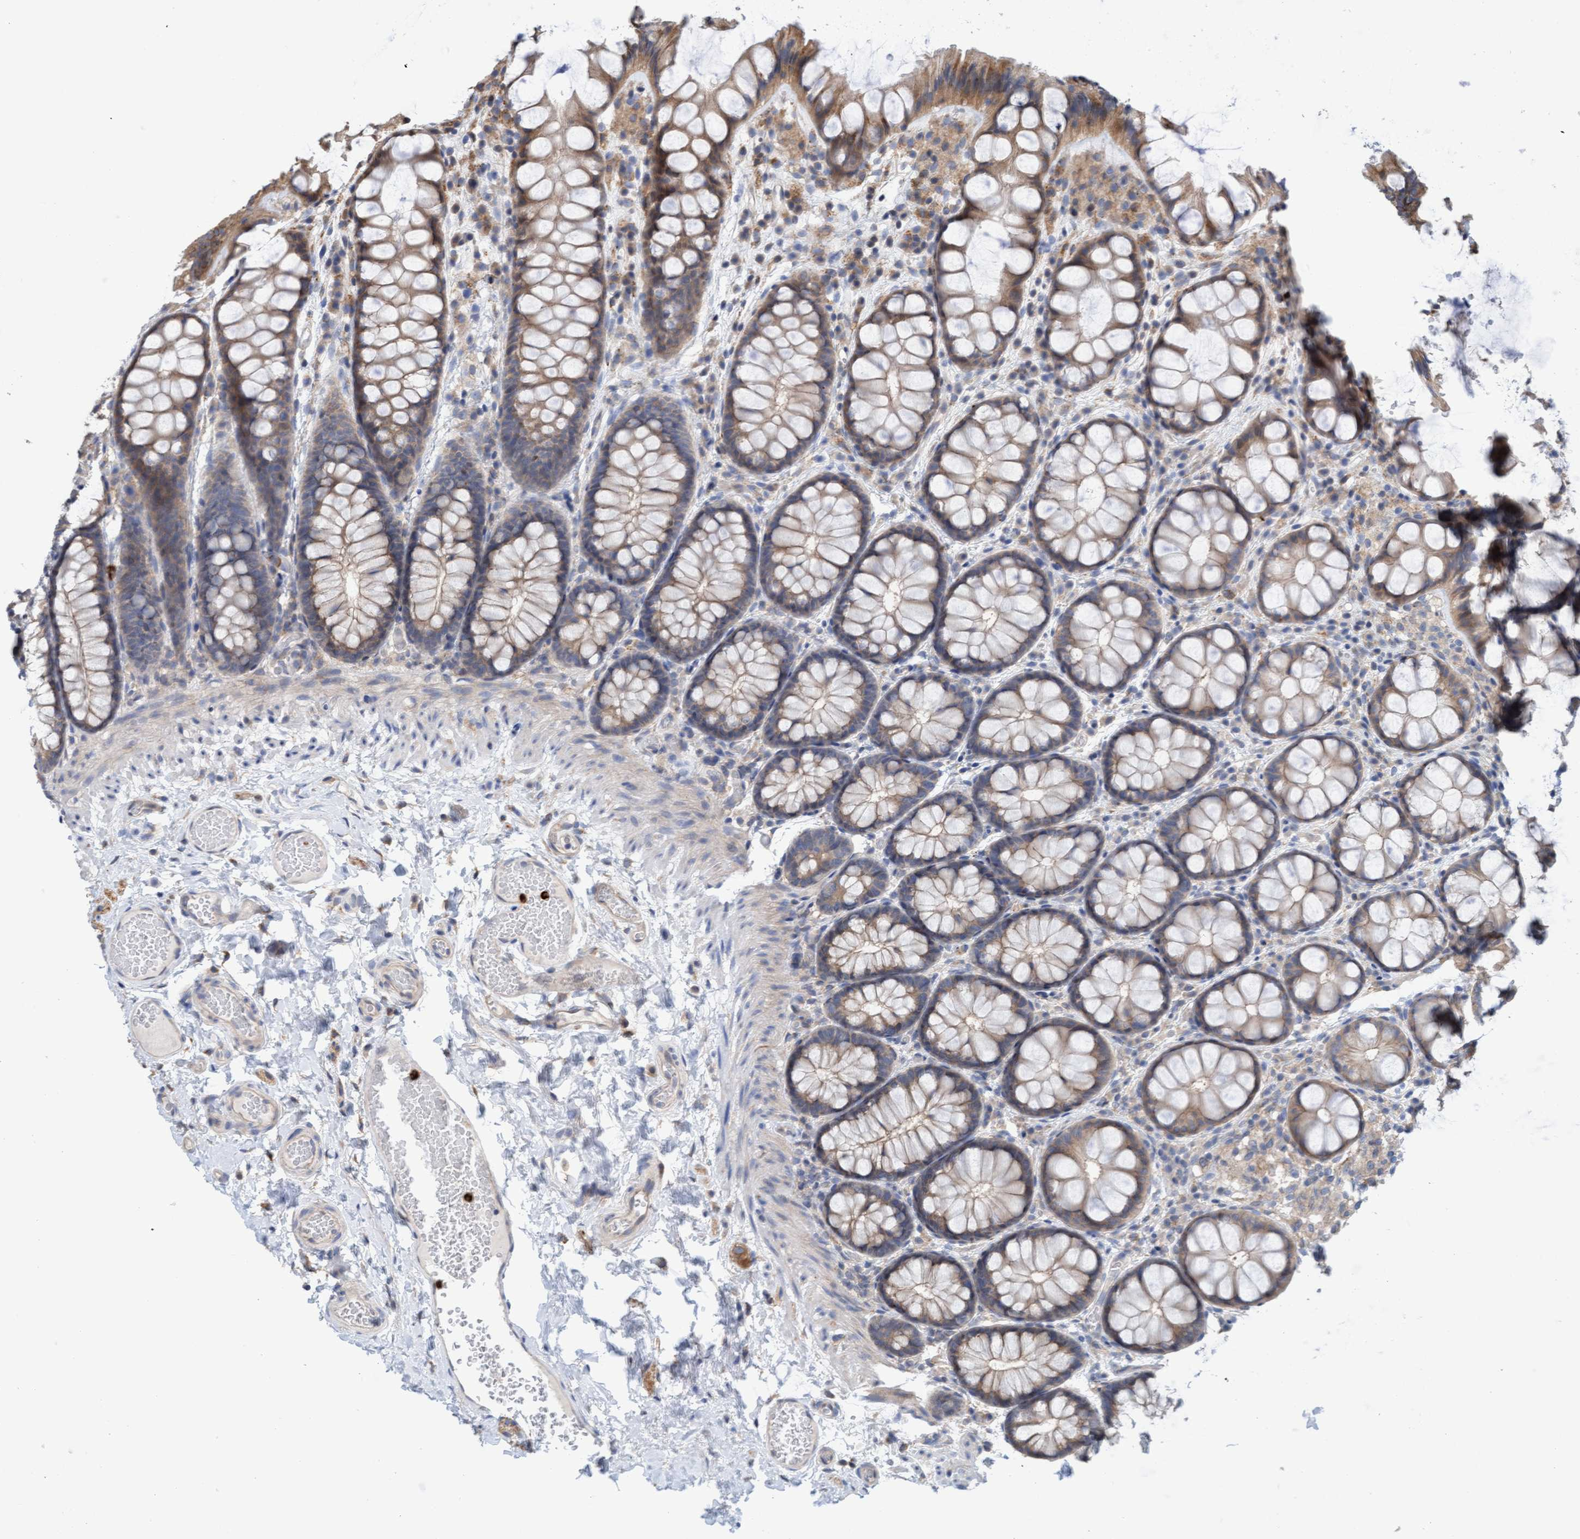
{"staining": {"intensity": "weak", "quantity": ">75%", "location": "cytoplasmic/membranous"}, "tissue": "colon", "cell_type": "Endothelial cells", "image_type": "normal", "snomed": [{"axis": "morphology", "description": "Normal tissue, NOS"}, {"axis": "topography", "description": "Colon"}], "caption": "Immunohistochemical staining of benign human colon reveals >75% levels of weak cytoplasmic/membranous protein expression in approximately >75% of endothelial cells.", "gene": "MMP8", "patient": {"sex": "male", "age": 47}}